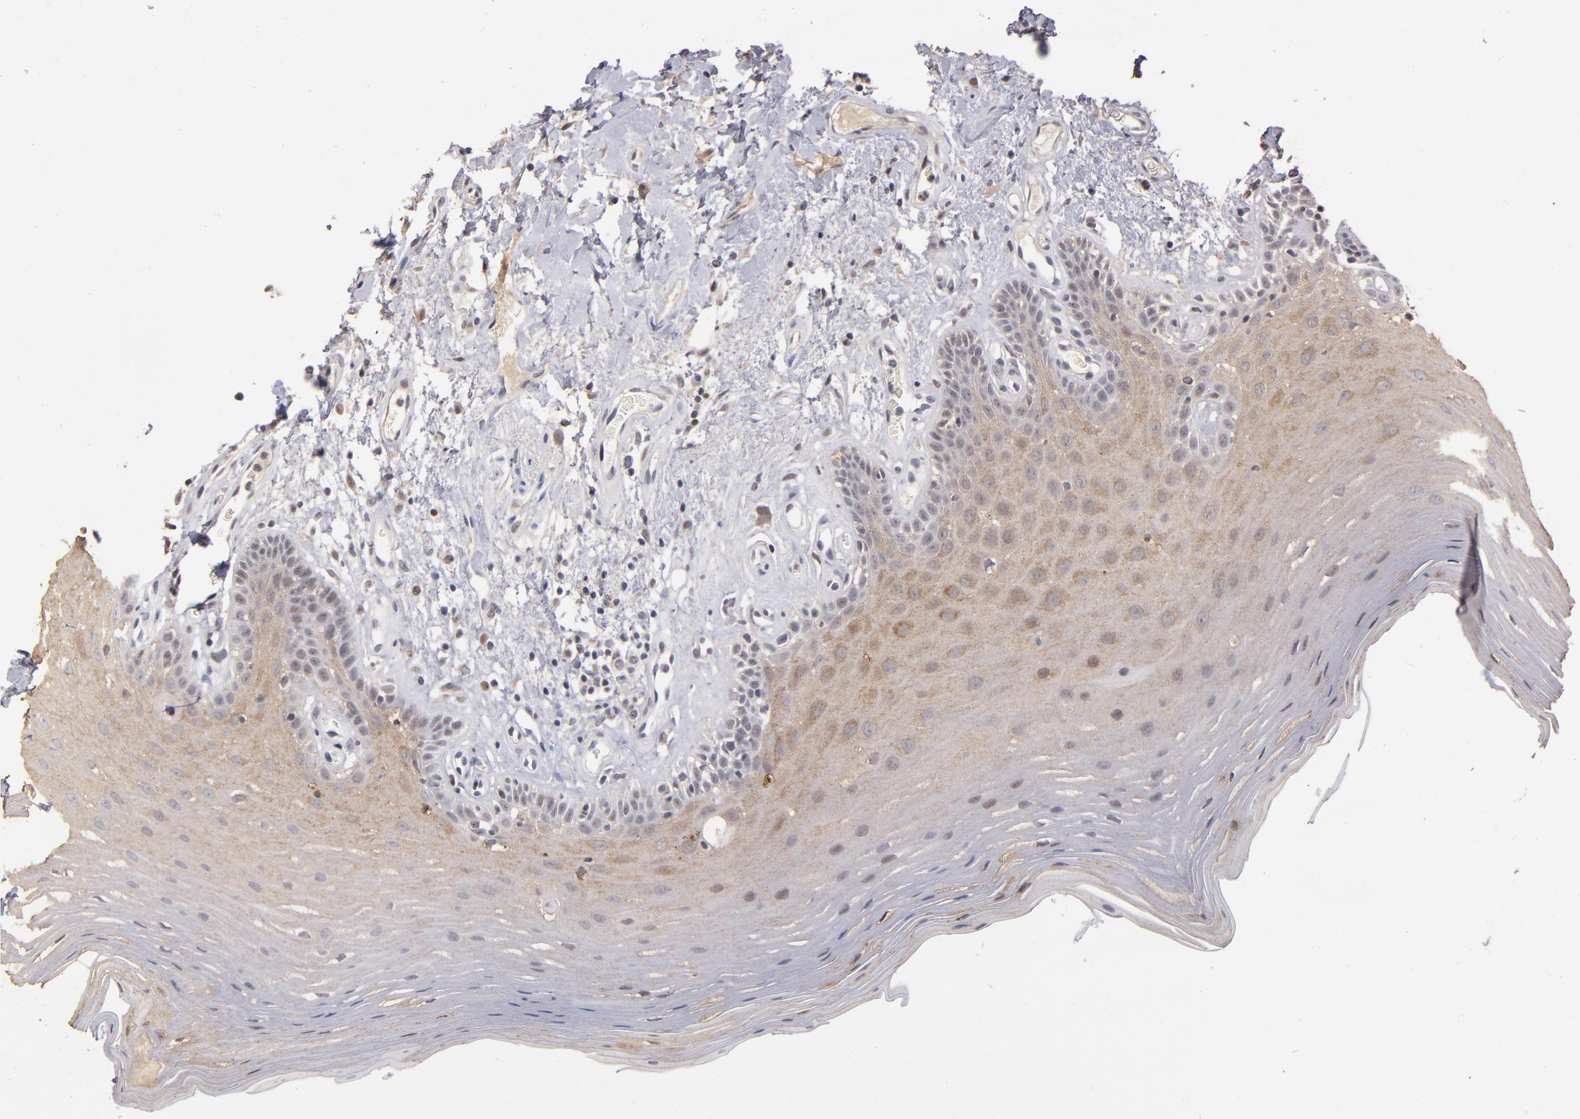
{"staining": {"intensity": "moderate", "quantity": ">75%", "location": "cytoplasmic/membranous,nuclear"}, "tissue": "oral mucosa", "cell_type": "Squamous epithelial cells", "image_type": "normal", "snomed": [{"axis": "morphology", "description": "Normal tissue, NOS"}, {"axis": "morphology", "description": "Squamous cell carcinoma, NOS"}, {"axis": "topography", "description": "Skeletal muscle"}, {"axis": "topography", "description": "Oral tissue"}, {"axis": "topography", "description": "Head-Neck"}], "caption": "The immunohistochemical stain highlights moderate cytoplasmic/membranous,nuclear staining in squamous epithelial cells of normal oral mucosa. (DAB (3,3'-diaminobenzidine) IHC, brown staining for protein, blue staining for nuclei).", "gene": "PCNX4", "patient": {"sex": "male", "age": 71}}